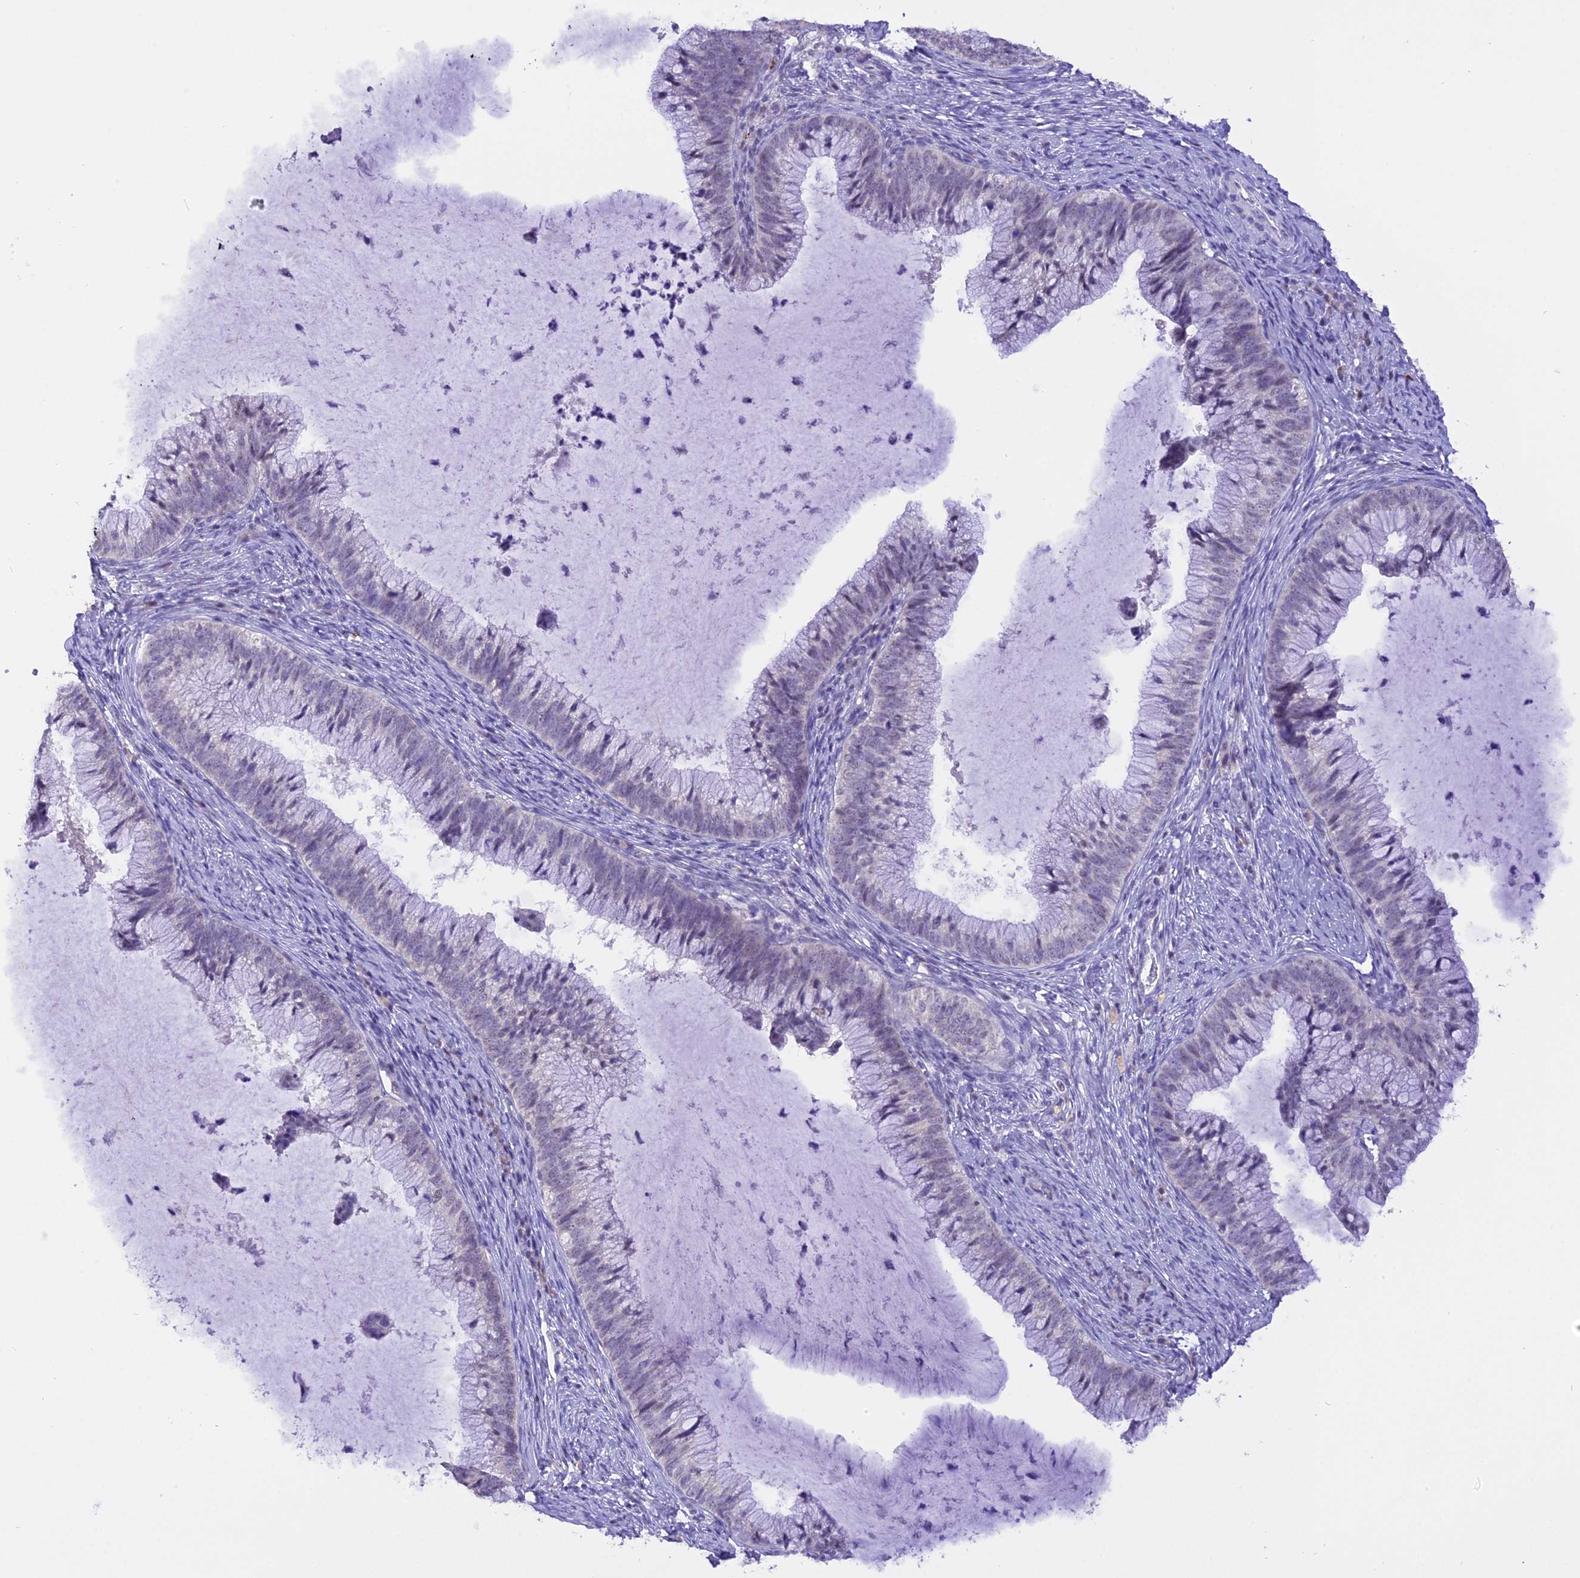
{"staining": {"intensity": "negative", "quantity": "none", "location": "none"}, "tissue": "cervical cancer", "cell_type": "Tumor cells", "image_type": "cancer", "snomed": [{"axis": "morphology", "description": "Adenocarcinoma, NOS"}, {"axis": "topography", "description": "Cervix"}], "caption": "There is no significant positivity in tumor cells of adenocarcinoma (cervical). (DAB immunohistochemistry (IHC), high magnification).", "gene": "AHSP", "patient": {"sex": "female", "age": 36}}